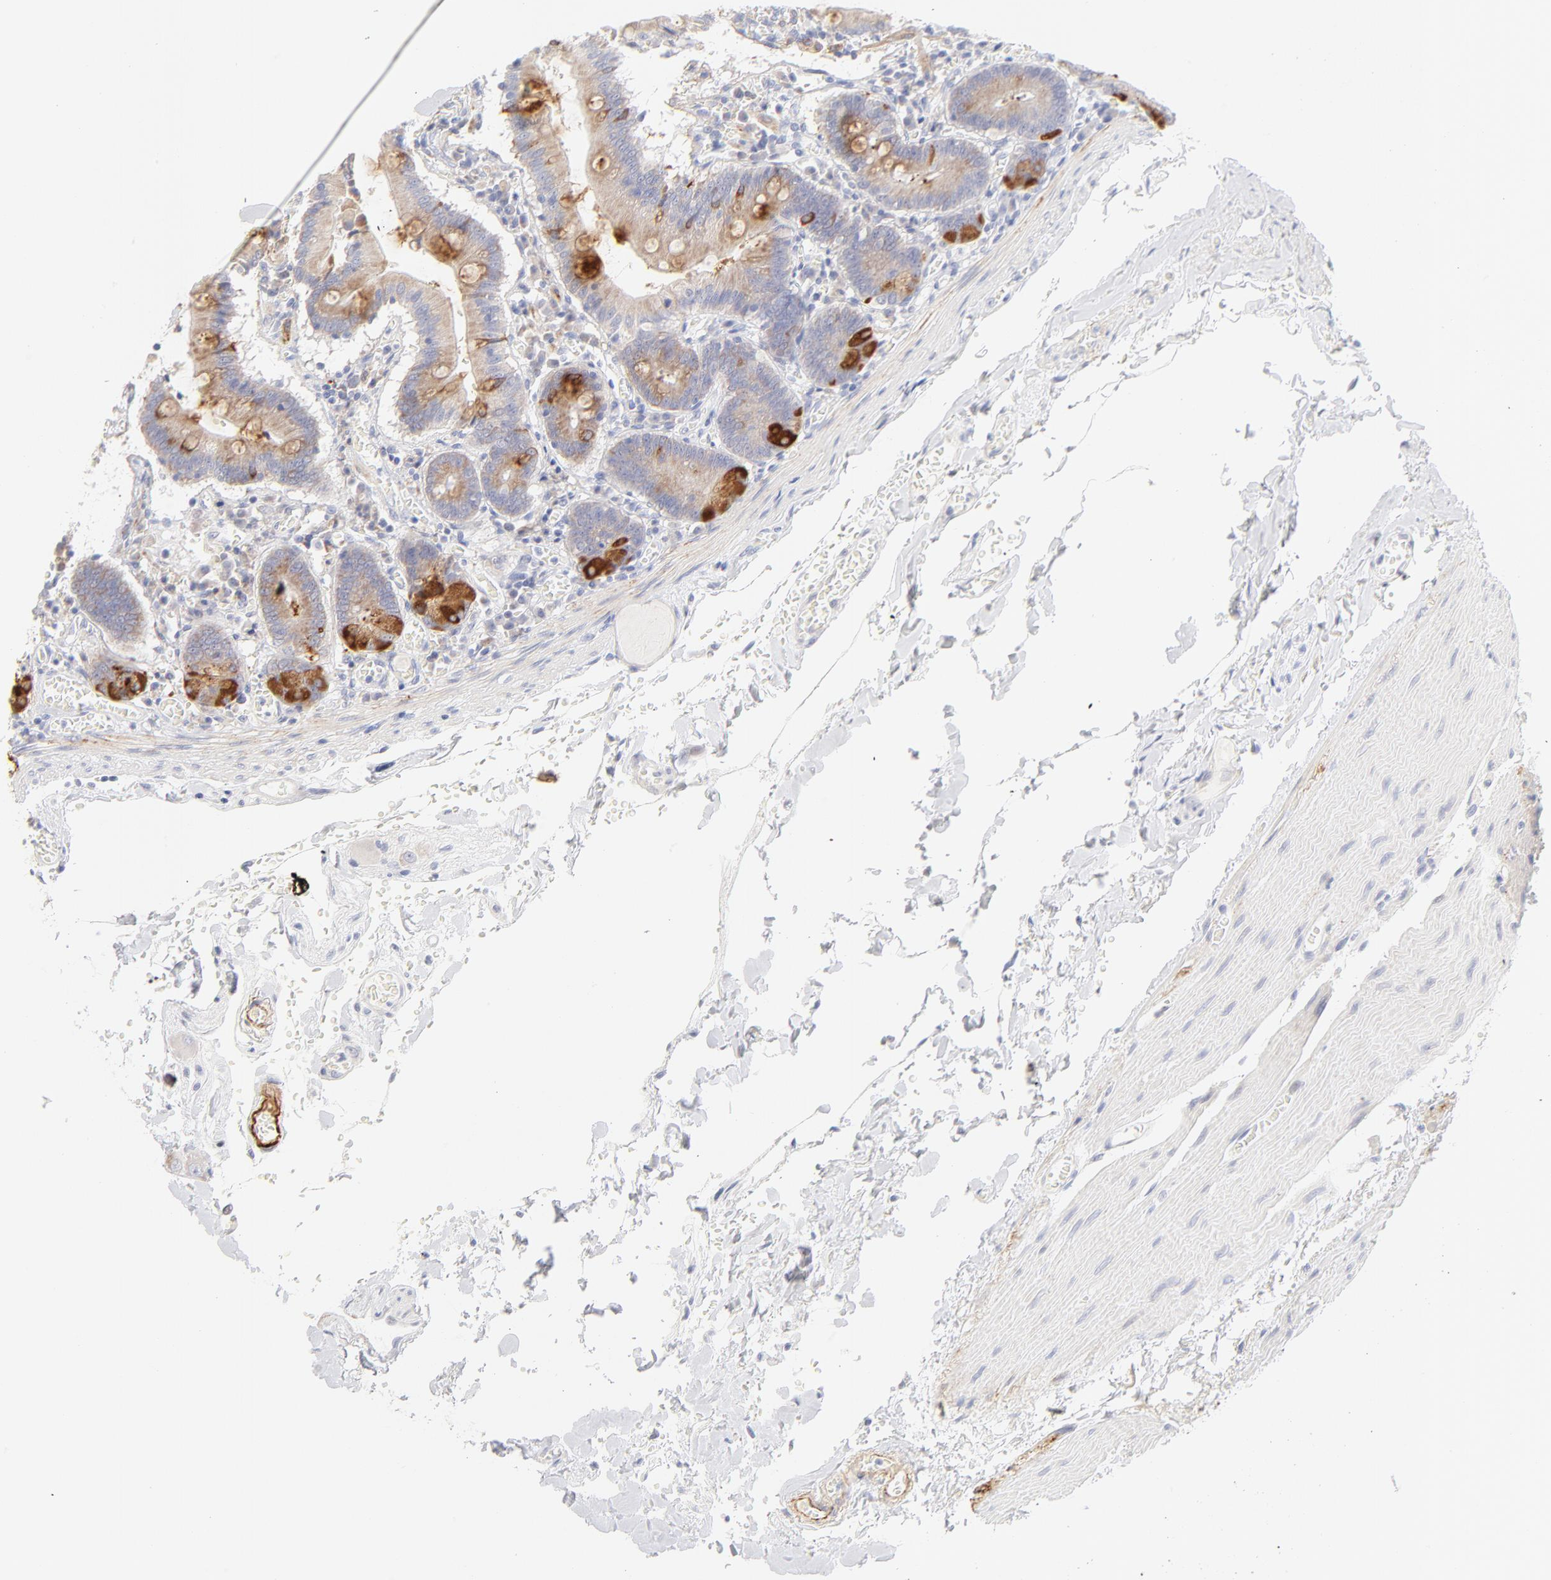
{"staining": {"intensity": "strong", "quantity": ">75%", "location": "cytoplasmic/membranous"}, "tissue": "small intestine", "cell_type": "Glandular cells", "image_type": "normal", "snomed": [{"axis": "morphology", "description": "Normal tissue, NOS"}, {"axis": "topography", "description": "Small intestine"}], "caption": "High-magnification brightfield microscopy of normal small intestine stained with DAB (brown) and counterstained with hematoxylin (blue). glandular cells exhibit strong cytoplasmic/membranous expression is appreciated in about>75% of cells.", "gene": "NPNT", "patient": {"sex": "male", "age": 71}}